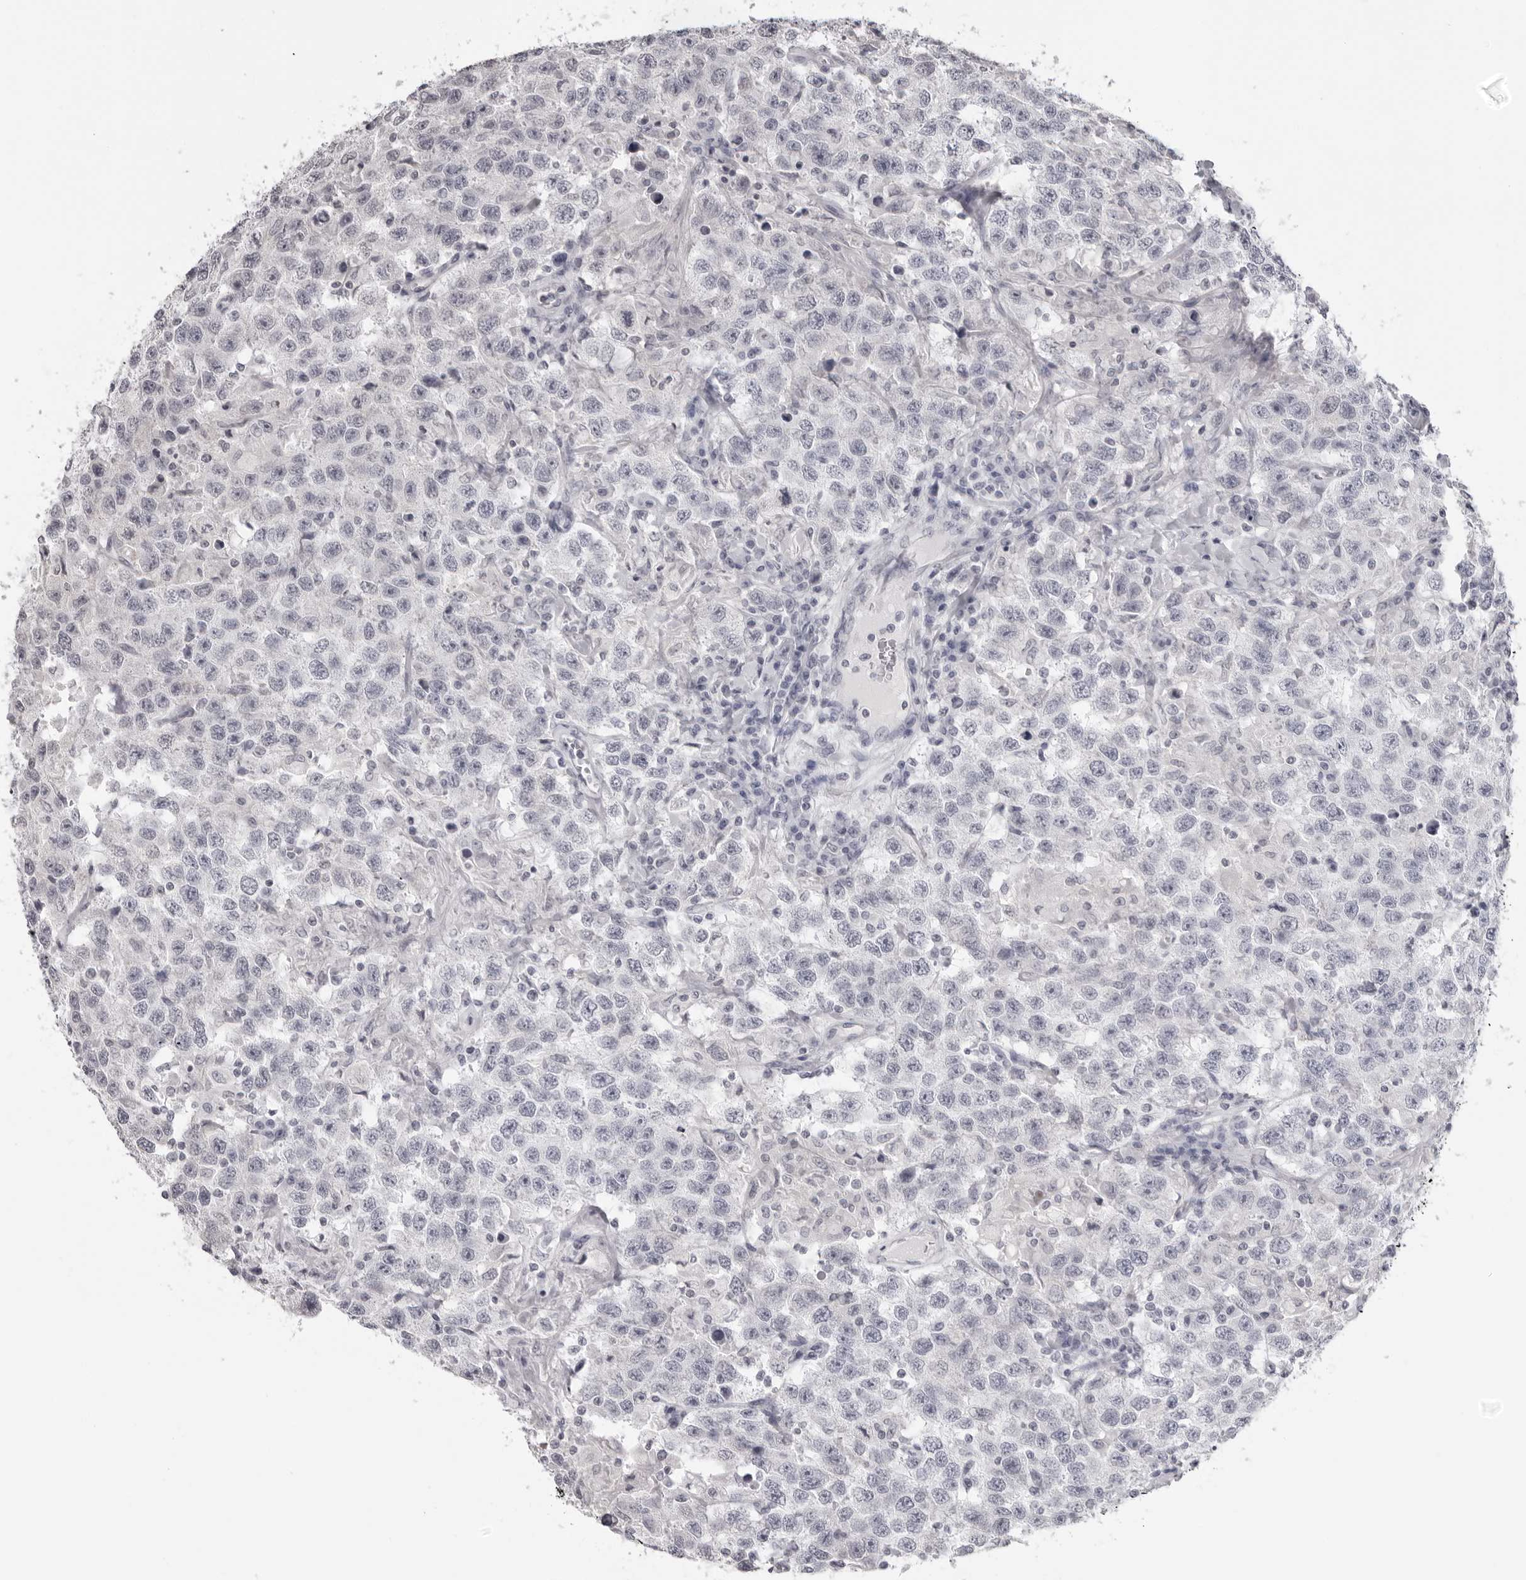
{"staining": {"intensity": "negative", "quantity": "none", "location": "none"}, "tissue": "testis cancer", "cell_type": "Tumor cells", "image_type": "cancer", "snomed": [{"axis": "morphology", "description": "Seminoma, NOS"}, {"axis": "topography", "description": "Testis"}], "caption": "IHC histopathology image of human testis cancer (seminoma) stained for a protein (brown), which reveals no positivity in tumor cells.", "gene": "DNALI1", "patient": {"sex": "male", "age": 41}}